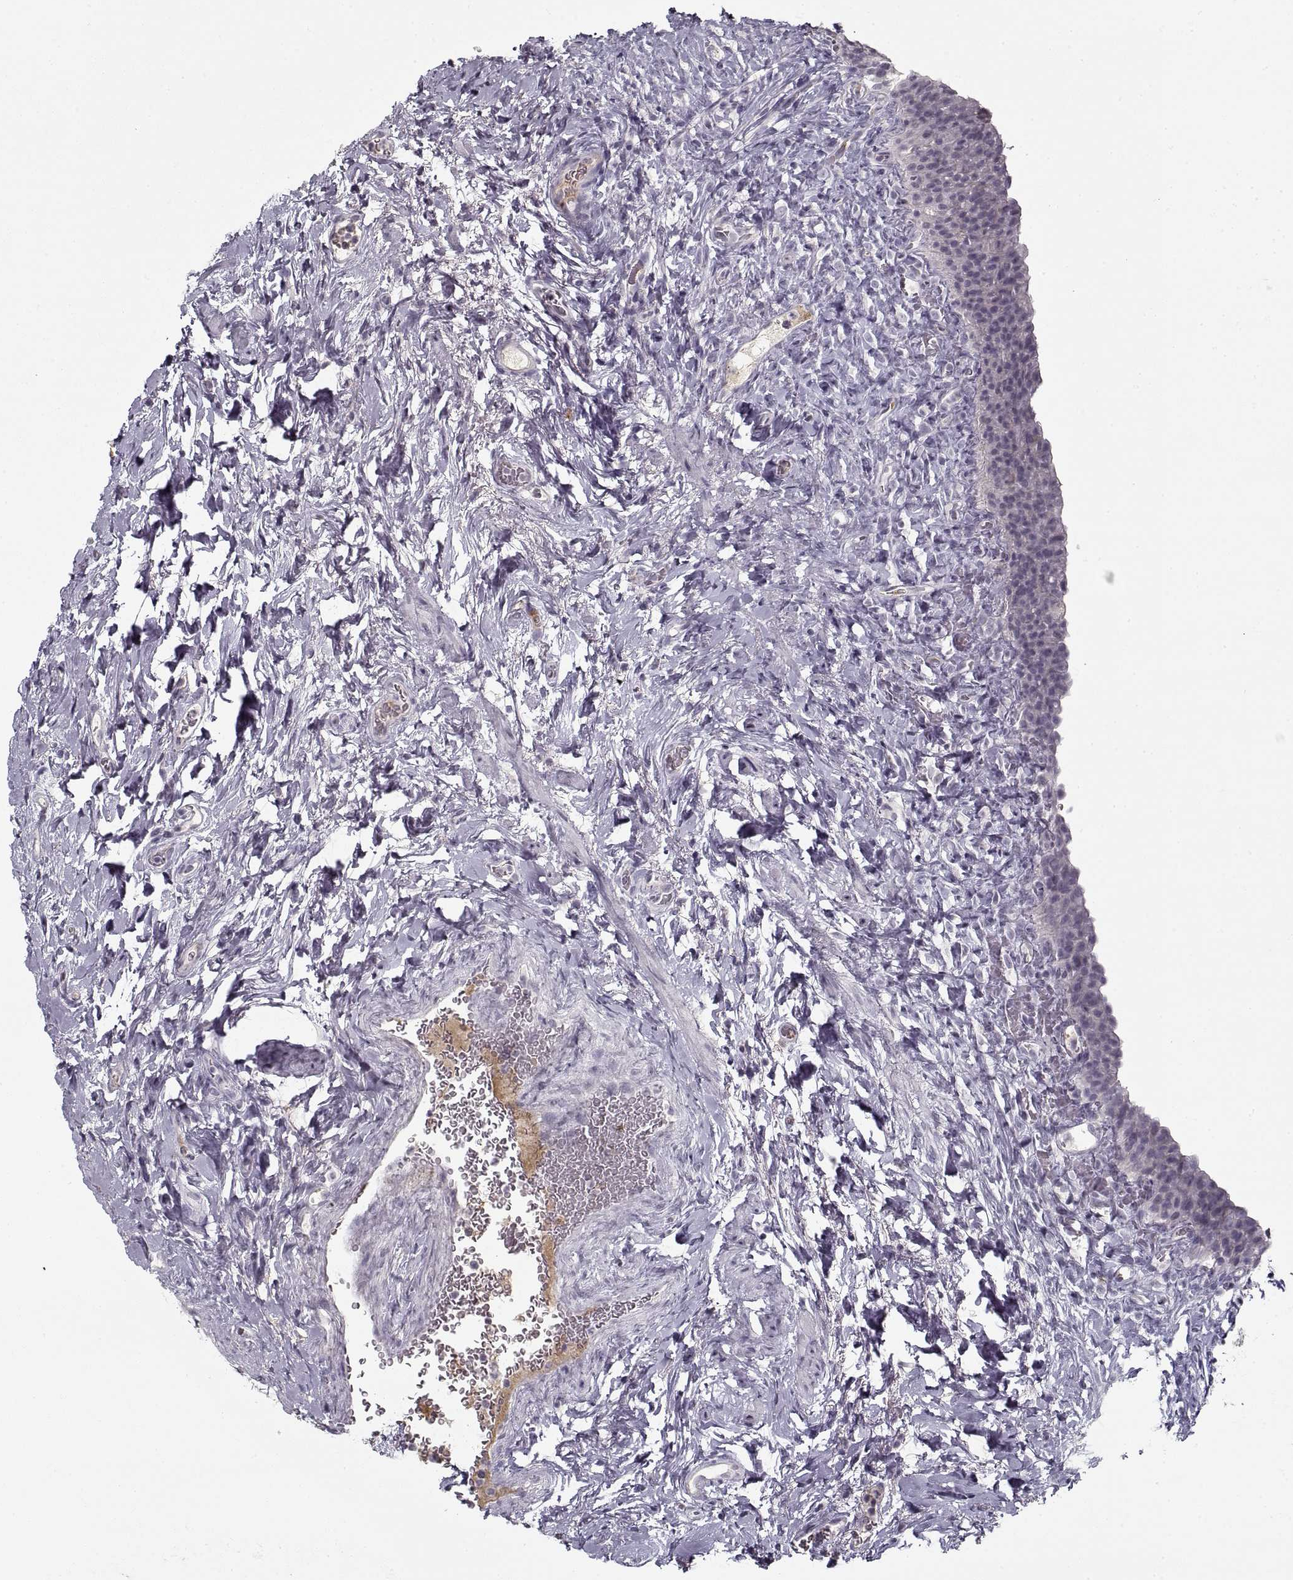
{"staining": {"intensity": "moderate", "quantity": "<25%", "location": "cytoplasmic/membranous"}, "tissue": "urinary bladder", "cell_type": "Urothelial cells", "image_type": "normal", "snomed": [{"axis": "morphology", "description": "Normal tissue, NOS"}, {"axis": "topography", "description": "Urinary bladder"}], "caption": "Immunohistochemistry (IHC) histopathology image of unremarkable human urinary bladder stained for a protein (brown), which demonstrates low levels of moderate cytoplasmic/membranous positivity in about <25% of urothelial cells.", "gene": "GAD2", "patient": {"sex": "male", "age": 76}}